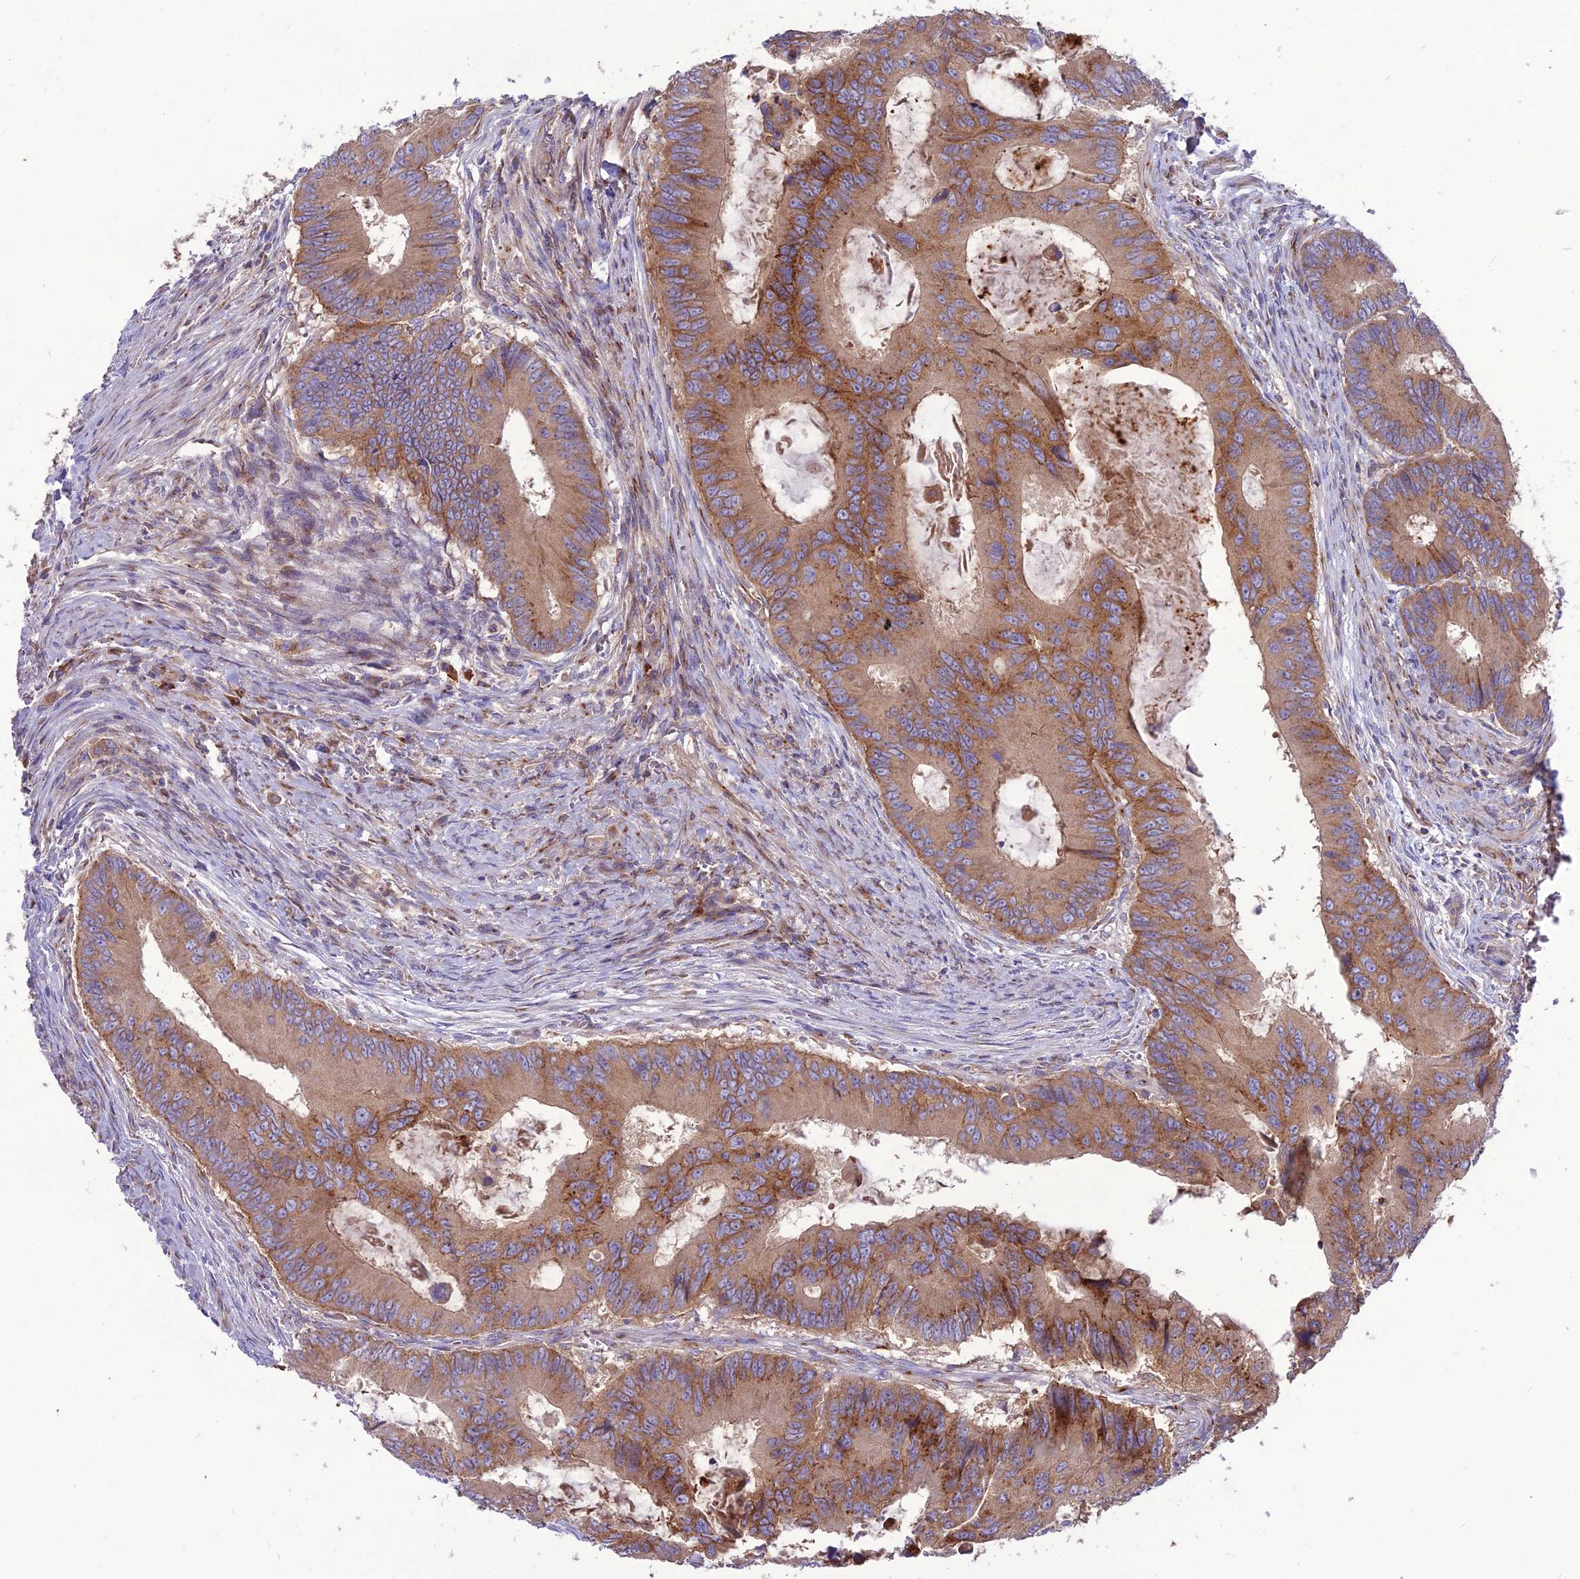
{"staining": {"intensity": "moderate", "quantity": ">75%", "location": "cytoplasmic/membranous"}, "tissue": "colorectal cancer", "cell_type": "Tumor cells", "image_type": "cancer", "snomed": [{"axis": "morphology", "description": "Adenocarcinoma, NOS"}, {"axis": "topography", "description": "Colon"}], "caption": "Protein staining of colorectal cancer (adenocarcinoma) tissue displays moderate cytoplasmic/membranous staining in approximately >75% of tumor cells.", "gene": "SPRYD7", "patient": {"sex": "male", "age": 85}}